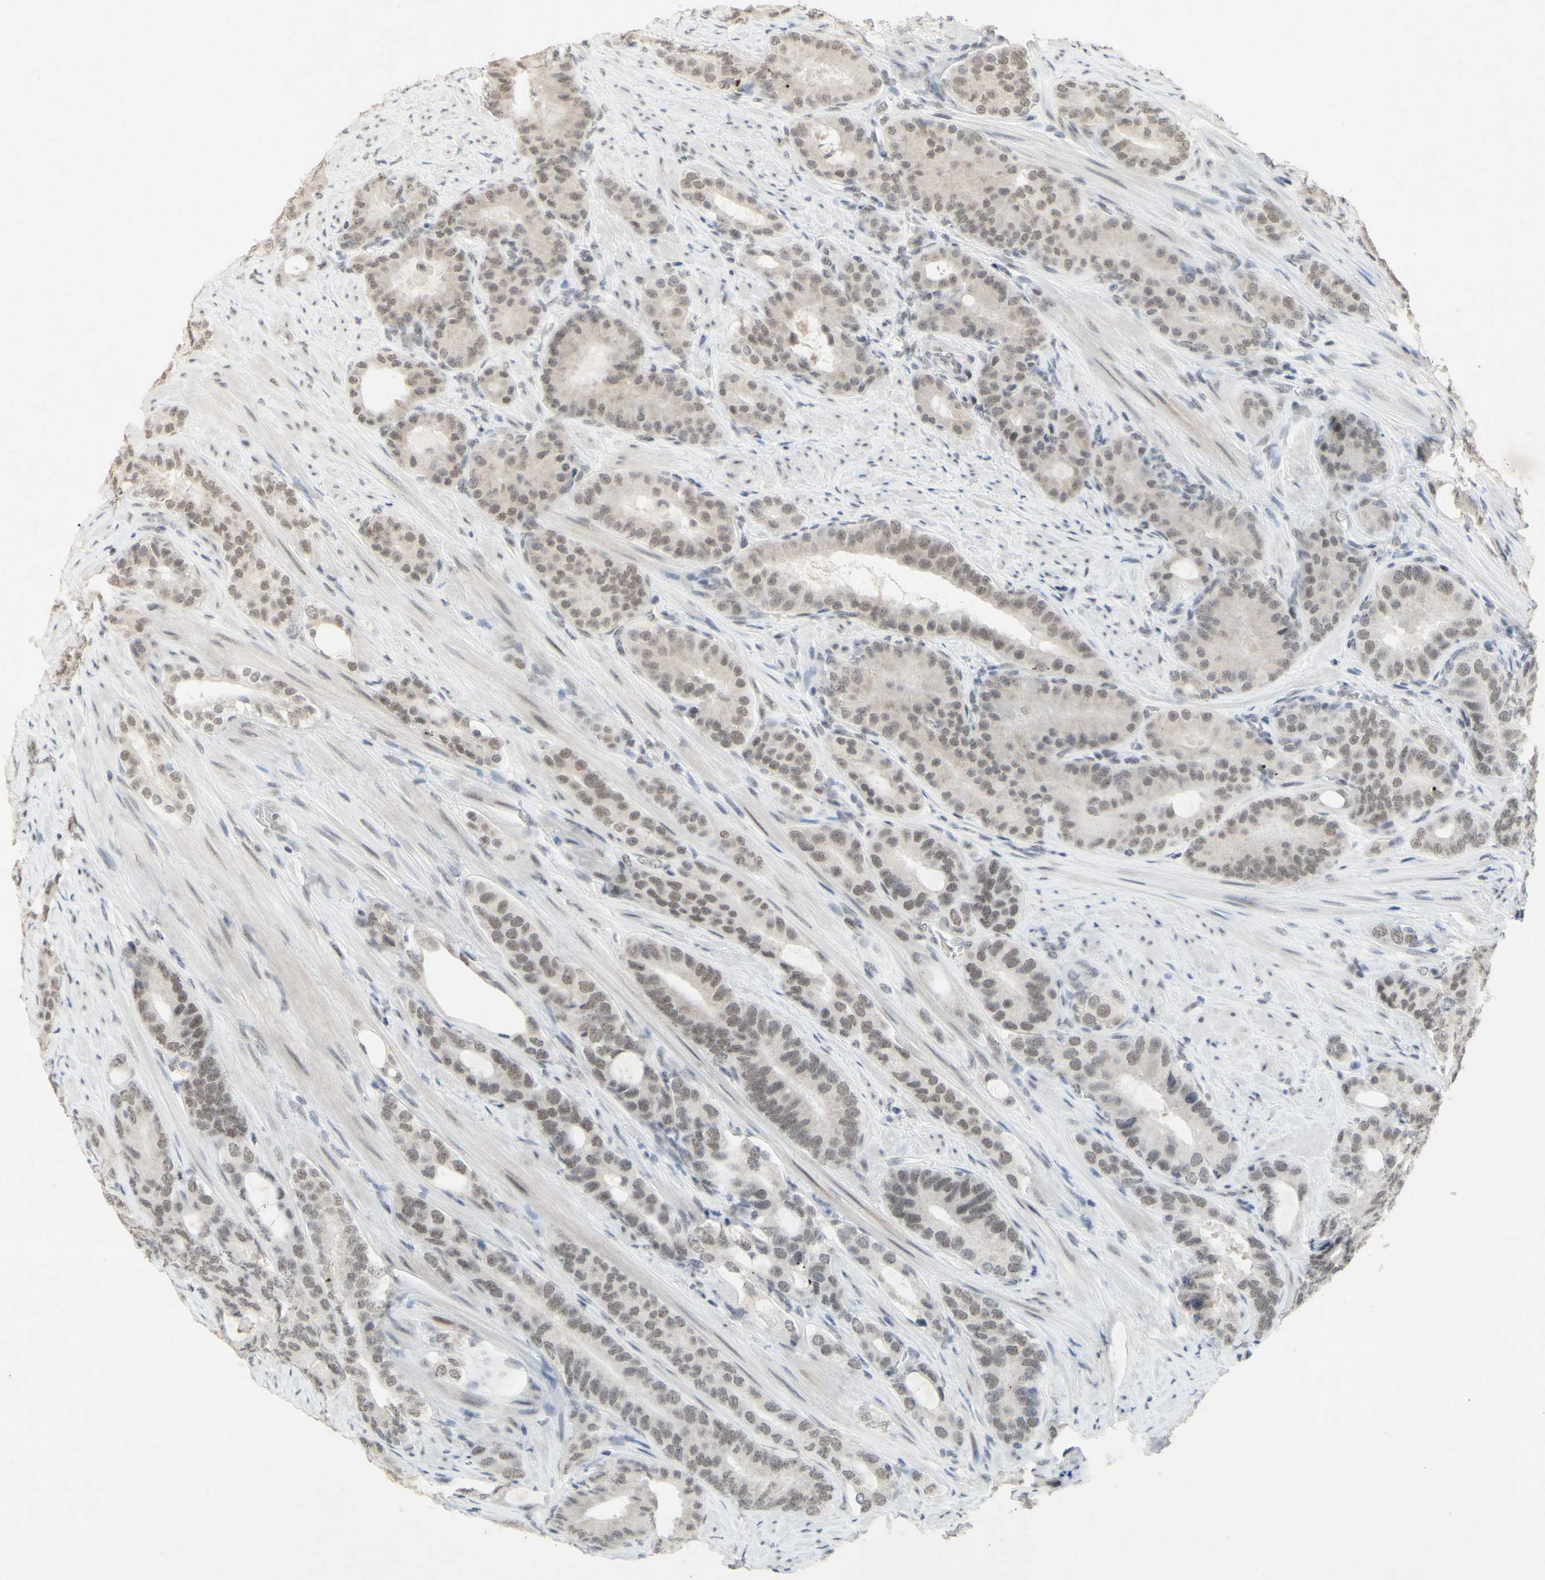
{"staining": {"intensity": "moderate", "quantity": "25%-75%", "location": "nuclear"}, "tissue": "prostate cancer", "cell_type": "Tumor cells", "image_type": "cancer", "snomed": [{"axis": "morphology", "description": "Adenocarcinoma, Low grade"}, {"axis": "topography", "description": "Prostate"}], "caption": "This image shows adenocarcinoma (low-grade) (prostate) stained with immunohistochemistry to label a protein in brown. The nuclear of tumor cells show moderate positivity for the protein. Nuclei are counter-stained blue.", "gene": "CENPB", "patient": {"sex": "male", "age": 63}}